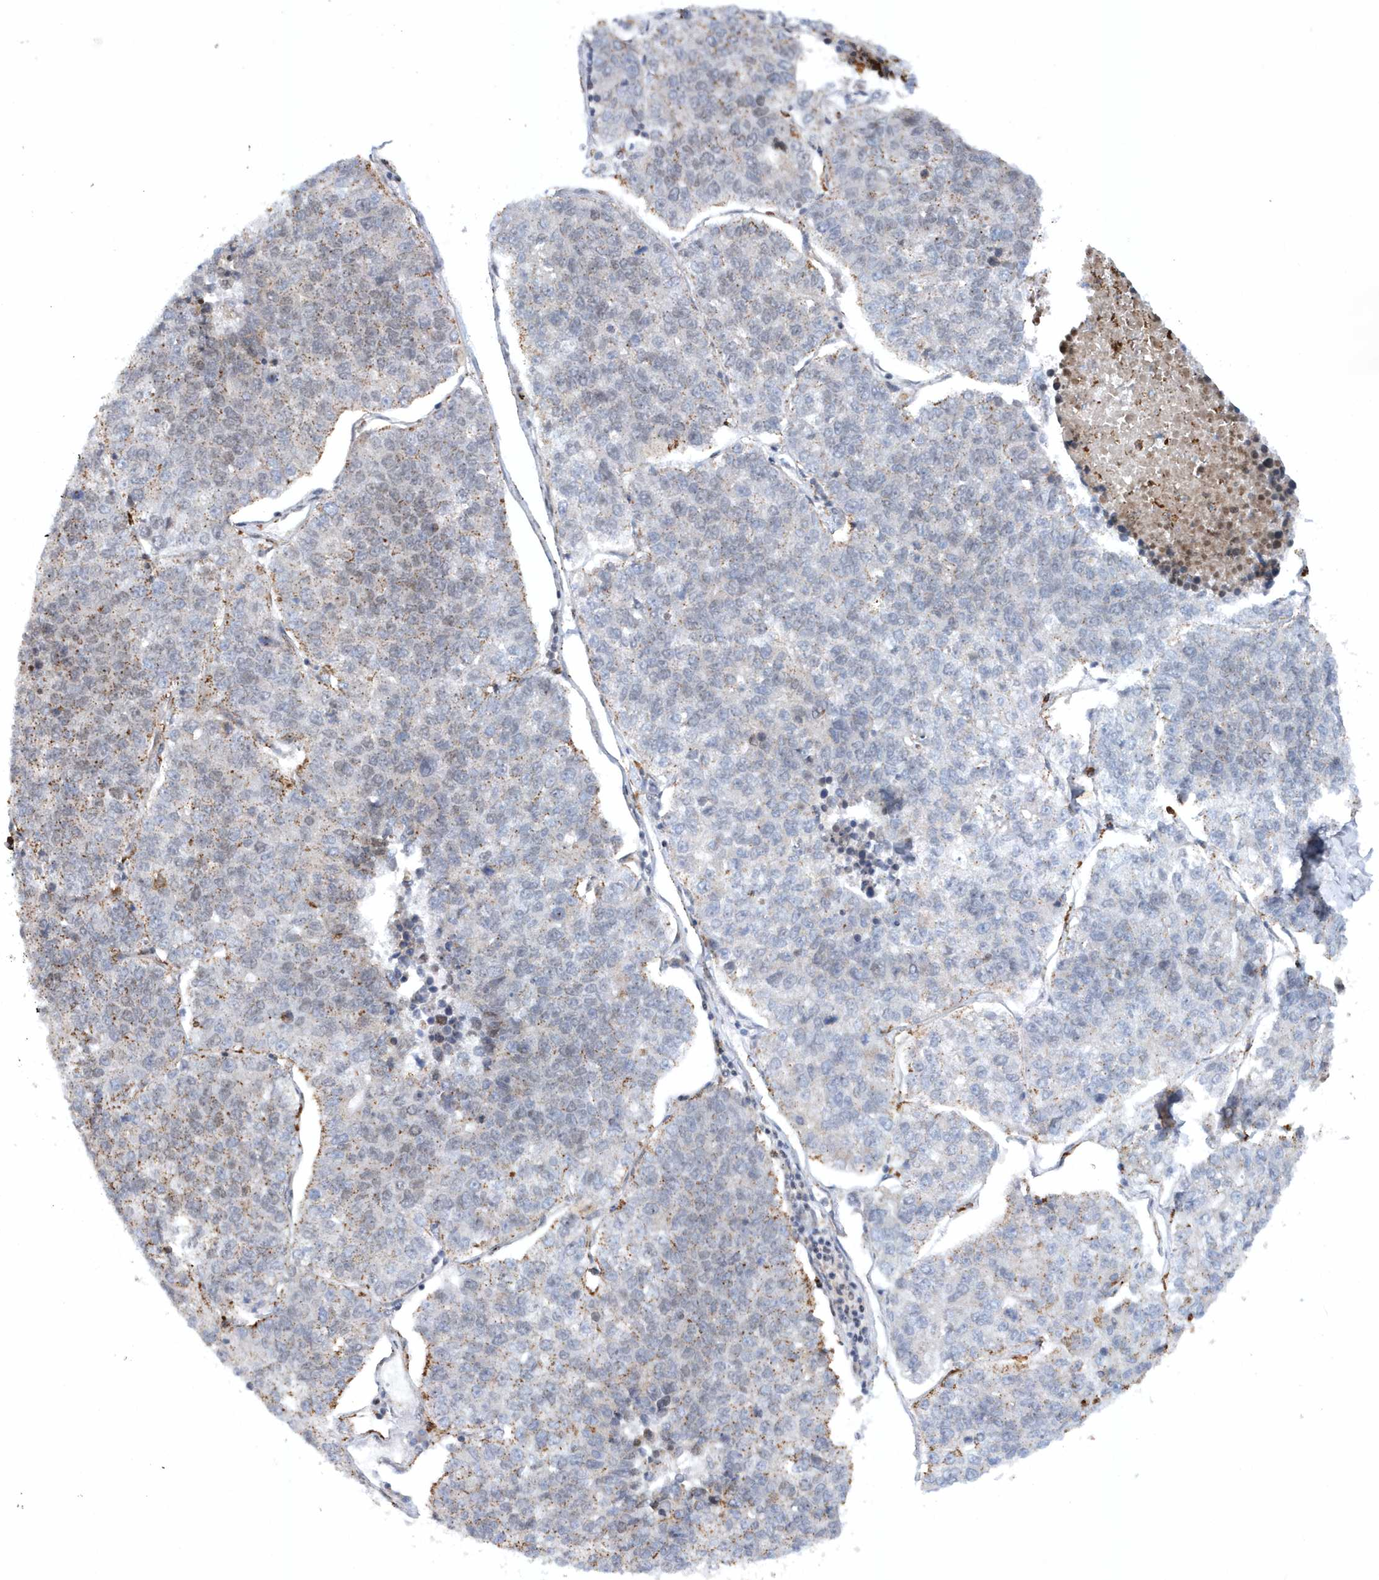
{"staining": {"intensity": "negative", "quantity": "none", "location": "none"}, "tissue": "lung cancer", "cell_type": "Tumor cells", "image_type": "cancer", "snomed": [{"axis": "morphology", "description": "Adenocarcinoma, NOS"}, {"axis": "topography", "description": "Lung"}], "caption": "DAB (3,3'-diaminobenzidine) immunohistochemical staining of adenocarcinoma (lung) shows no significant expression in tumor cells. (Brightfield microscopy of DAB (3,3'-diaminobenzidine) IHC at high magnification).", "gene": "SOWAHB", "patient": {"sex": "male", "age": 49}}